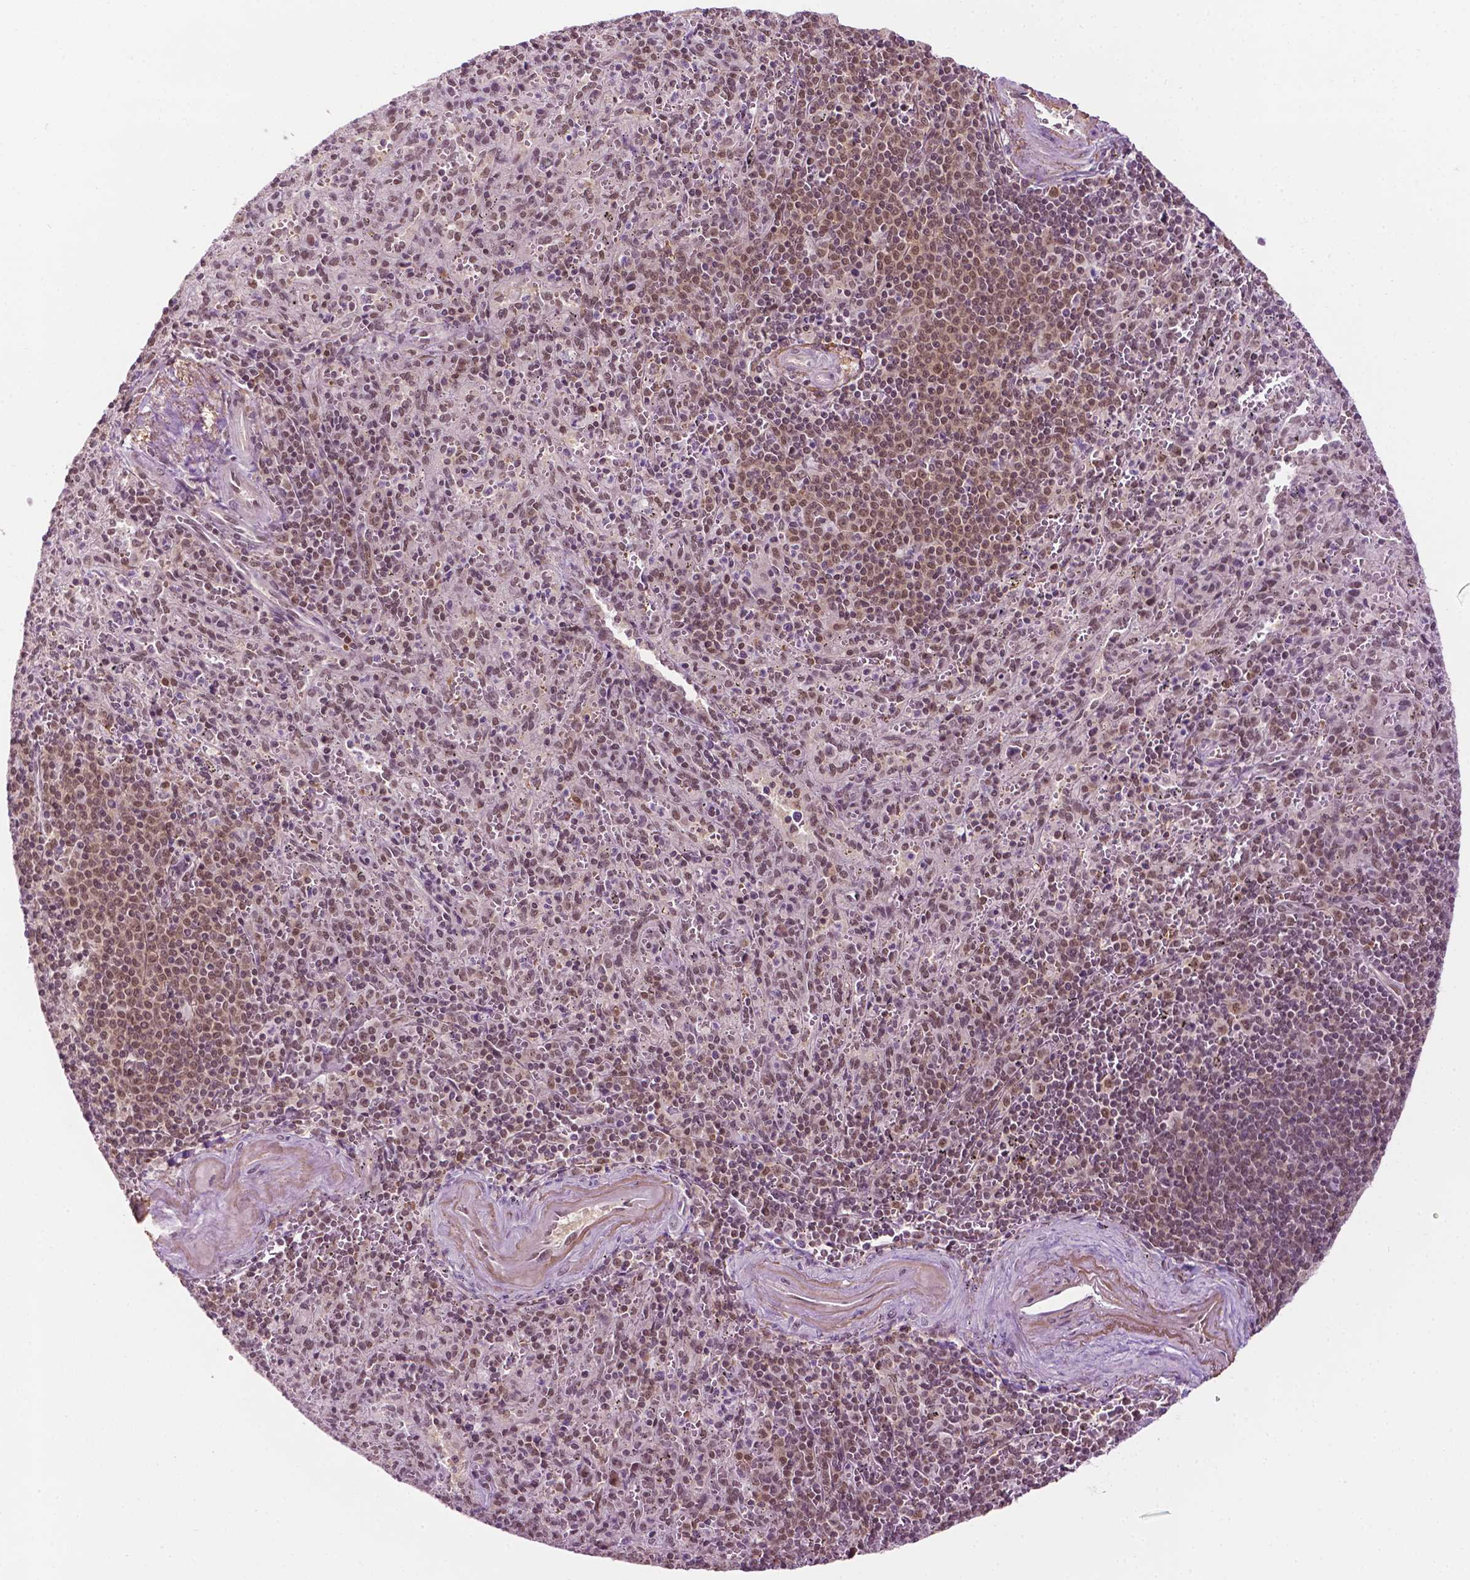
{"staining": {"intensity": "weak", "quantity": "<25%", "location": "nuclear"}, "tissue": "spleen", "cell_type": "Cells in red pulp", "image_type": "normal", "snomed": [{"axis": "morphology", "description": "Normal tissue, NOS"}, {"axis": "topography", "description": "Spleen"}], "caption": "IHC of normal spleen shows no positivity in cells in red pulp.", "gene": "UBQLN4", "patient": {"sex": "male", "age": 57}}